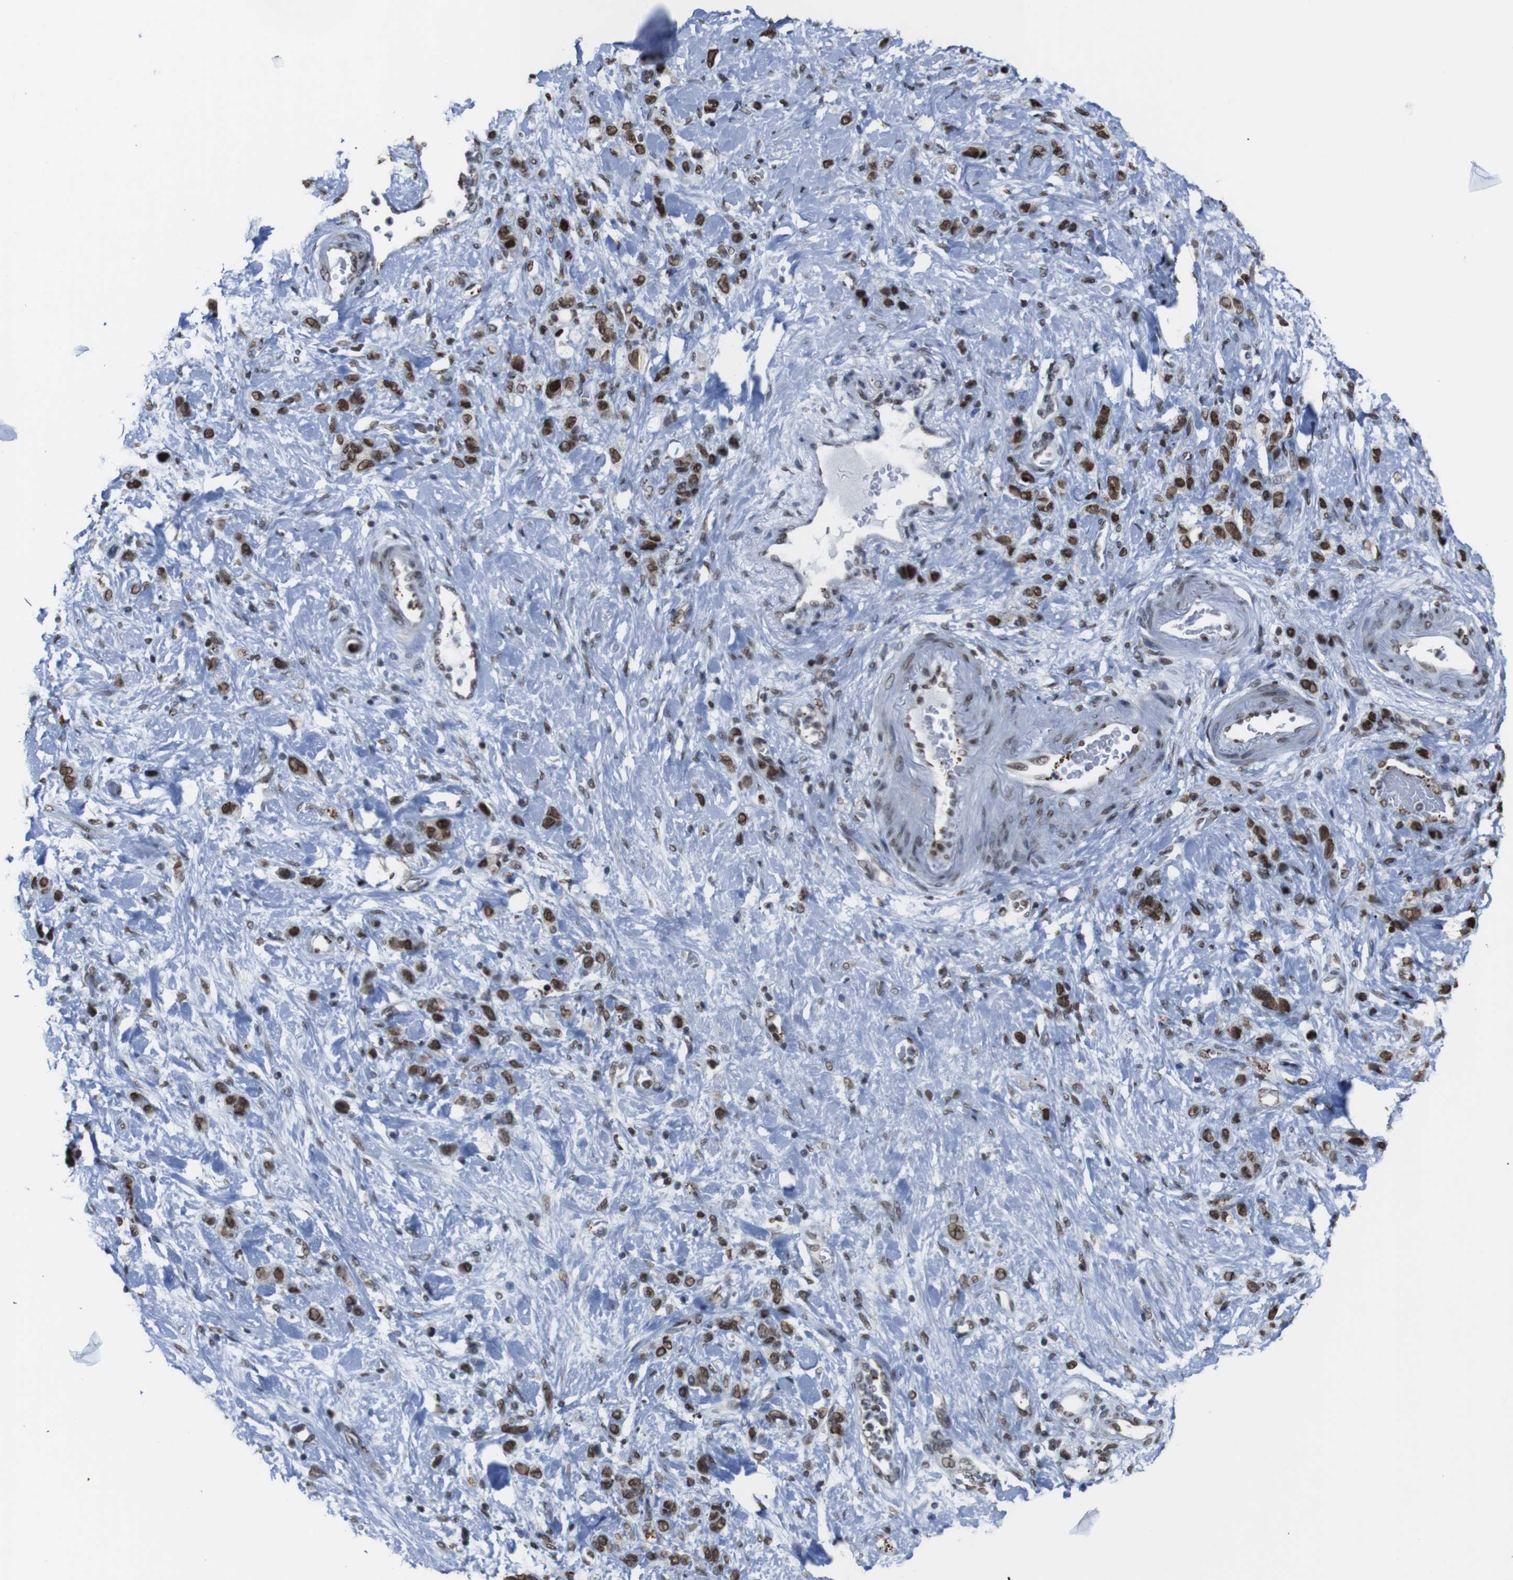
{"staining": {"intensity": "moderate", "quantity": ">75%", "location": "nuclear"}, "tissue": "stomach cancer", "cell_type": "Tumor cells", "image_type": "cancer", "snomed": [{"axis": "morphology", "description": "Adenocarcinoma, NOS"}, {"axis": "morphology", "description": "Adenocarcinoma, High grade"}, {"axis": "topography", "description": "Stomach, upper"}, {"axis": "topography", "description": "Stomach, lower"}], "caption": "High-power microscopy captured an IHC micrograph of stomach cancer (adenocarcinoma (high-grade)), revealing moderate nuclear positivity in approximately >75% of tumor cells. The protein is shown in brown color, while the nuclei are stained blue.", "gene": "ROMO1", "patient": {"sex": "female", "age": 65}}